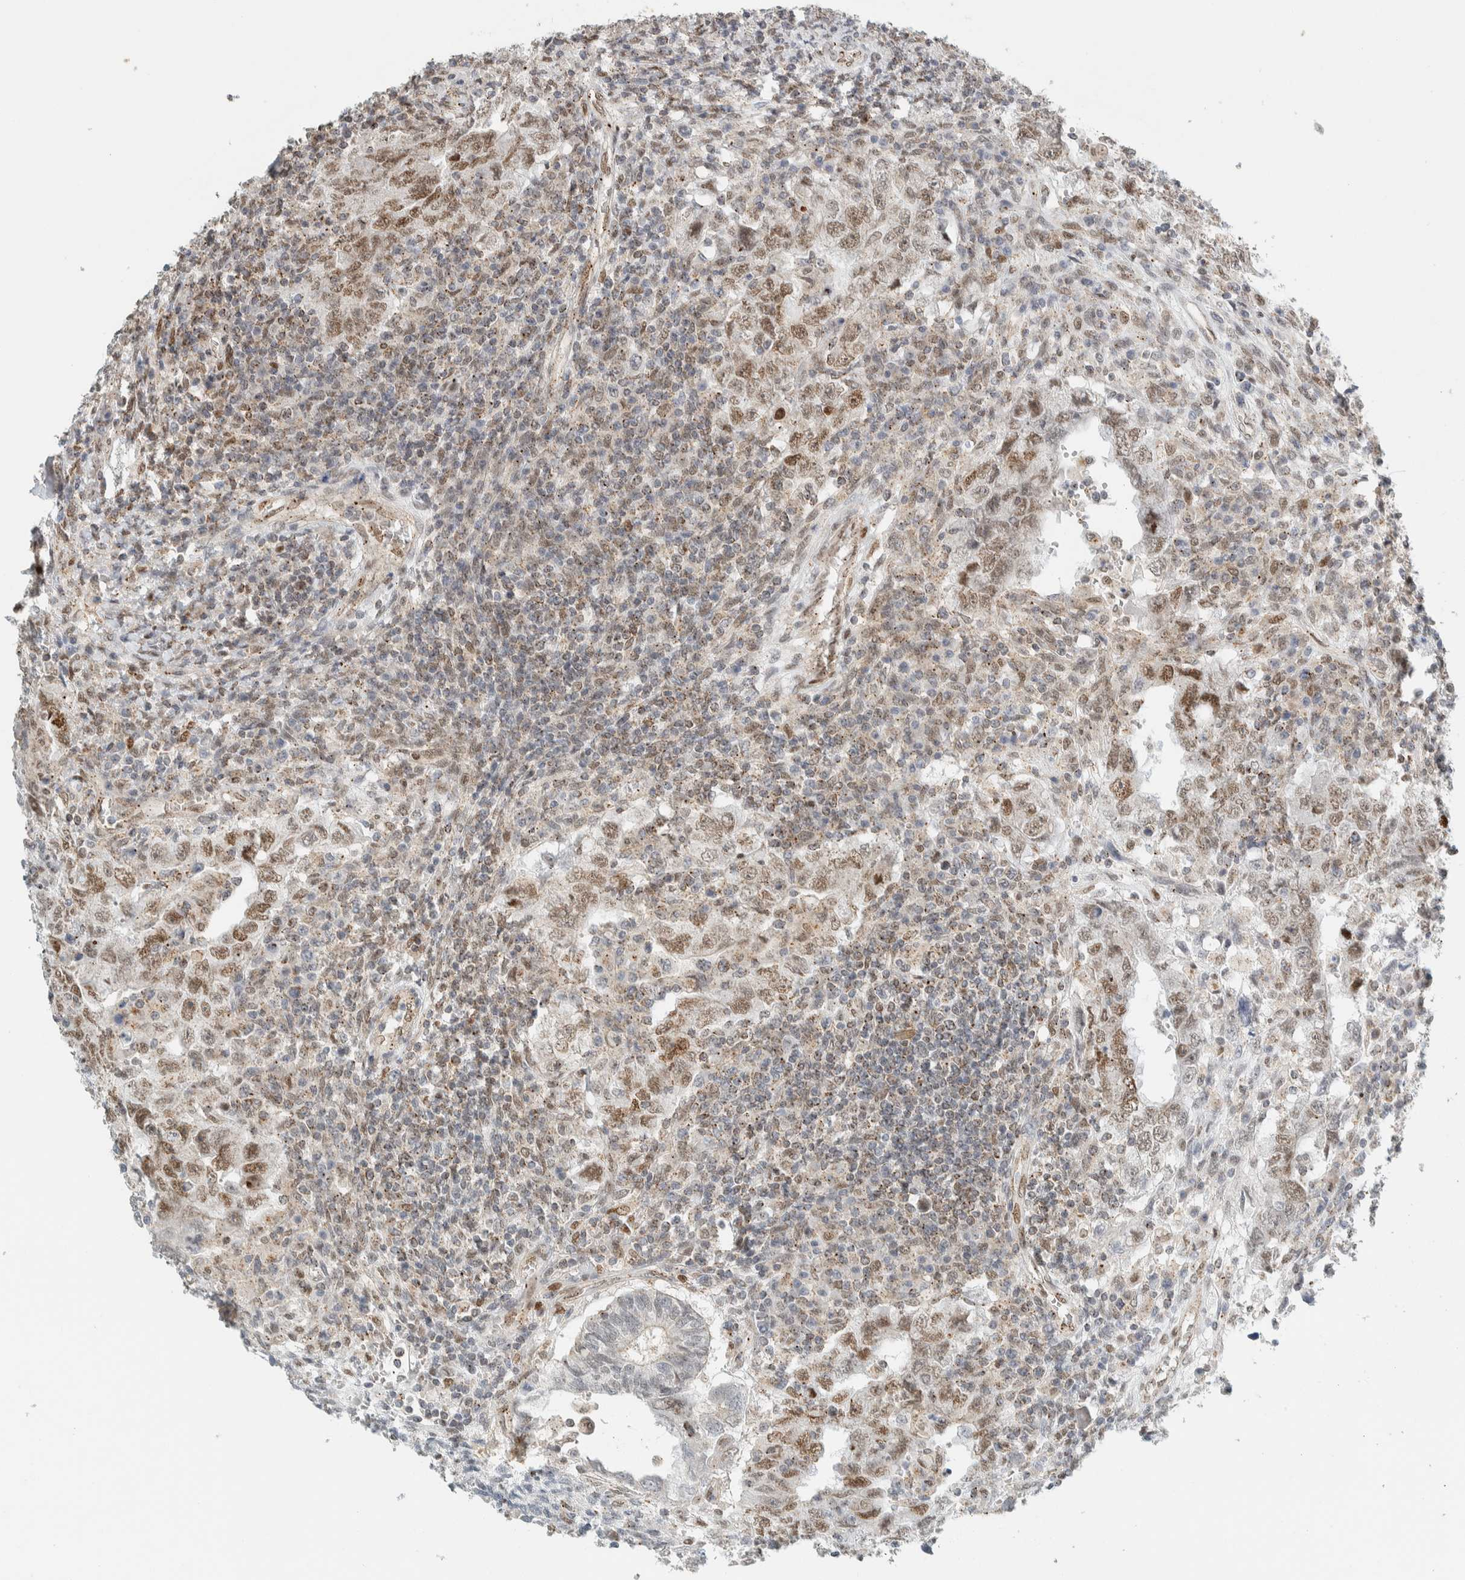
{"staining": {"intensity": "moderate", "quantity": ">75%", "location": "nuclear"}, "tissue": "testis cancer", "cell_type": "Tumor cells", "image_type": "cancer", "snomed": [{"axis": "morphology", "description": "Carcinoma, Embryonal, NOS"}, {"axis": "topography", "description": "Testis"}], "caption": "Testis cancer (embryonal carcinoma) stained with DAB immunohistochemistry displays medium levels of moderate nuclear staining in approximately >75% of tumor cells.", "gene": "TFE3", "patient": {"sex": "male", "age": 26}}